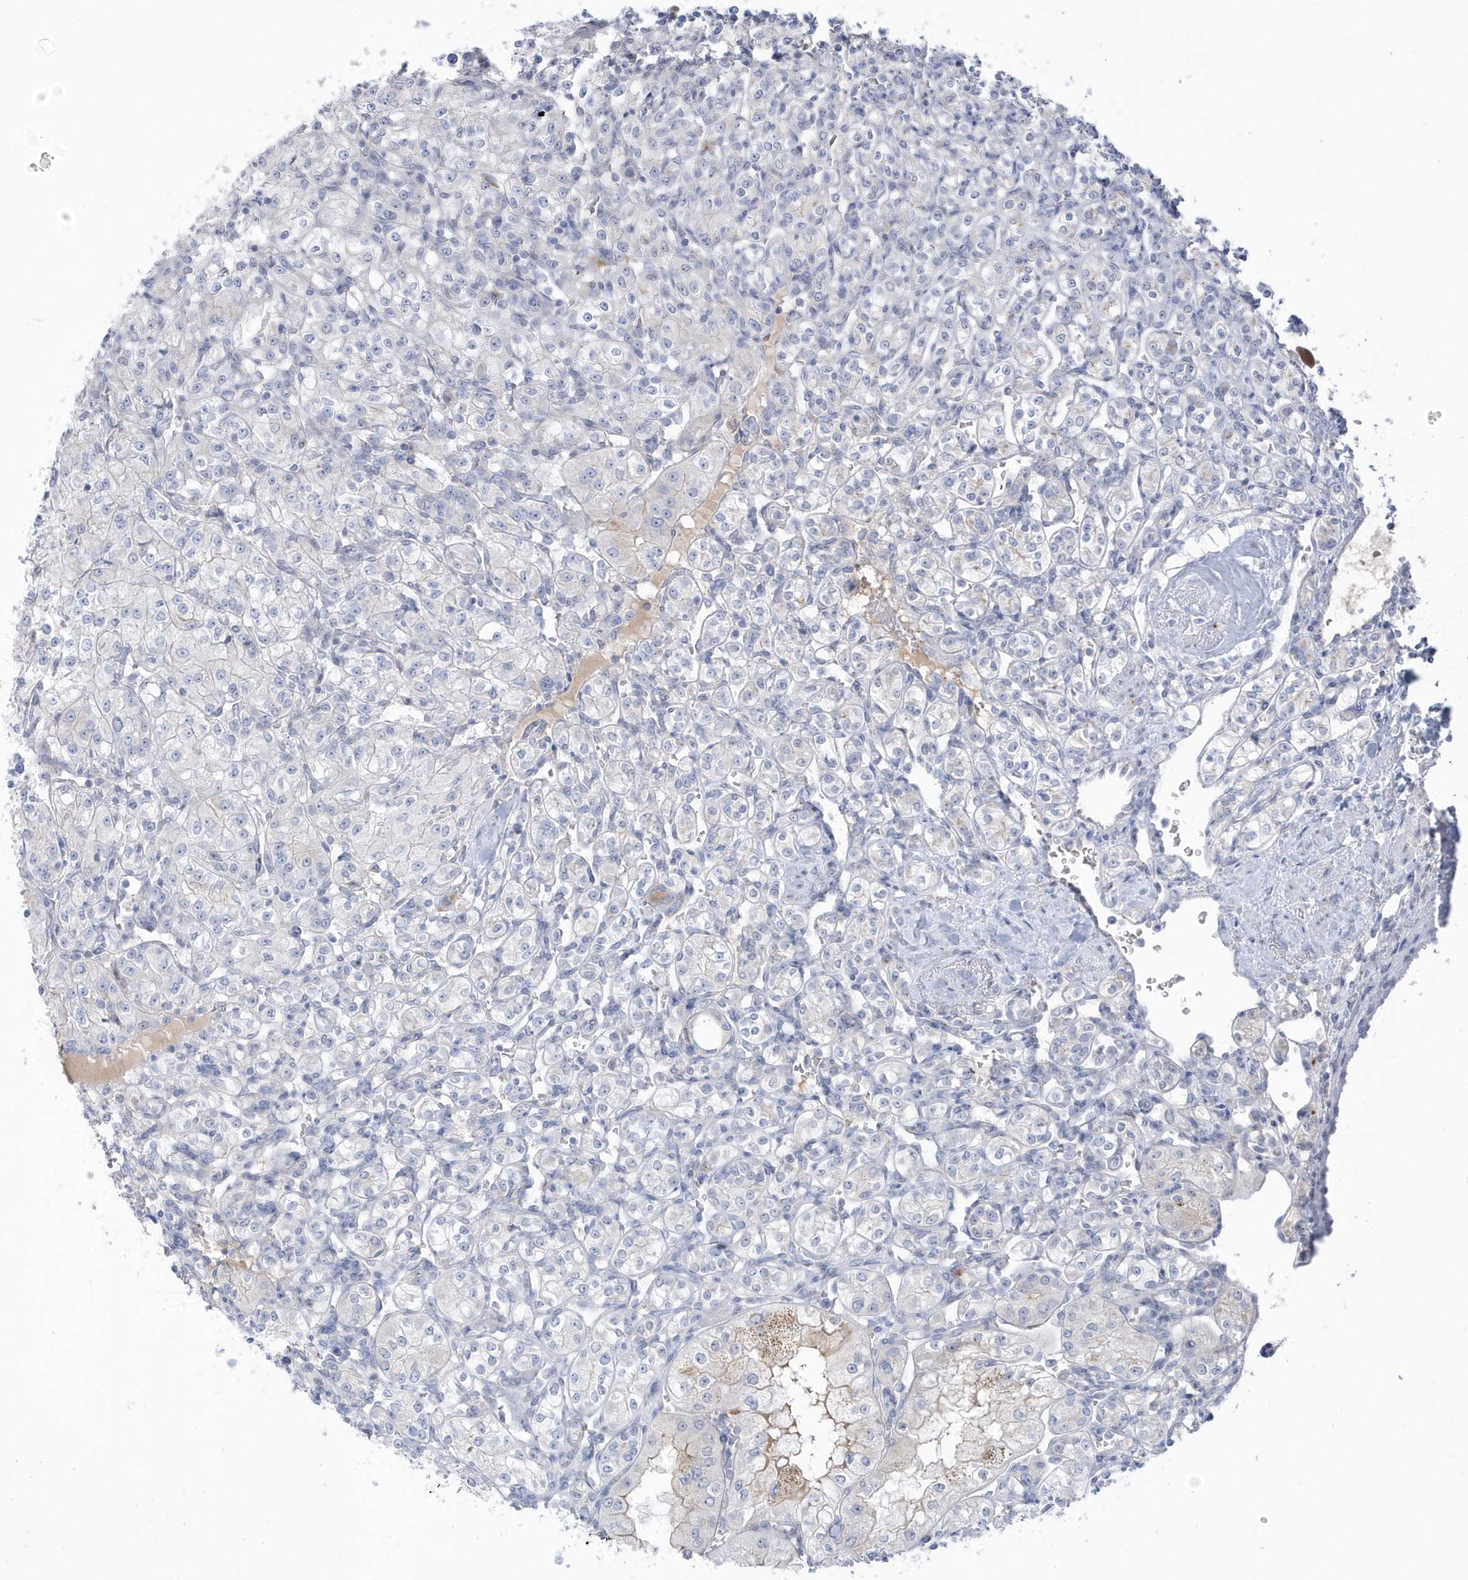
{"staining": {"intensity": "negative", "quantity": "none", "location": "none"}, "tissue": "renal cancer", "cell_type": "Tumor cells", "image_type": "cancer", "snomed": [{"axis": "morphology", "description": "Adenocarcinoma, NOS"}, {"axis": "topography", "description": "Kidney"}], "caption": "Renal cancer (adenocarcinoma) stained for a protein using immunohistochemistry reveals no positivity tumor cells.", "gene": "SEMA3D", "patient": {"sex": "male", "age": 77}}